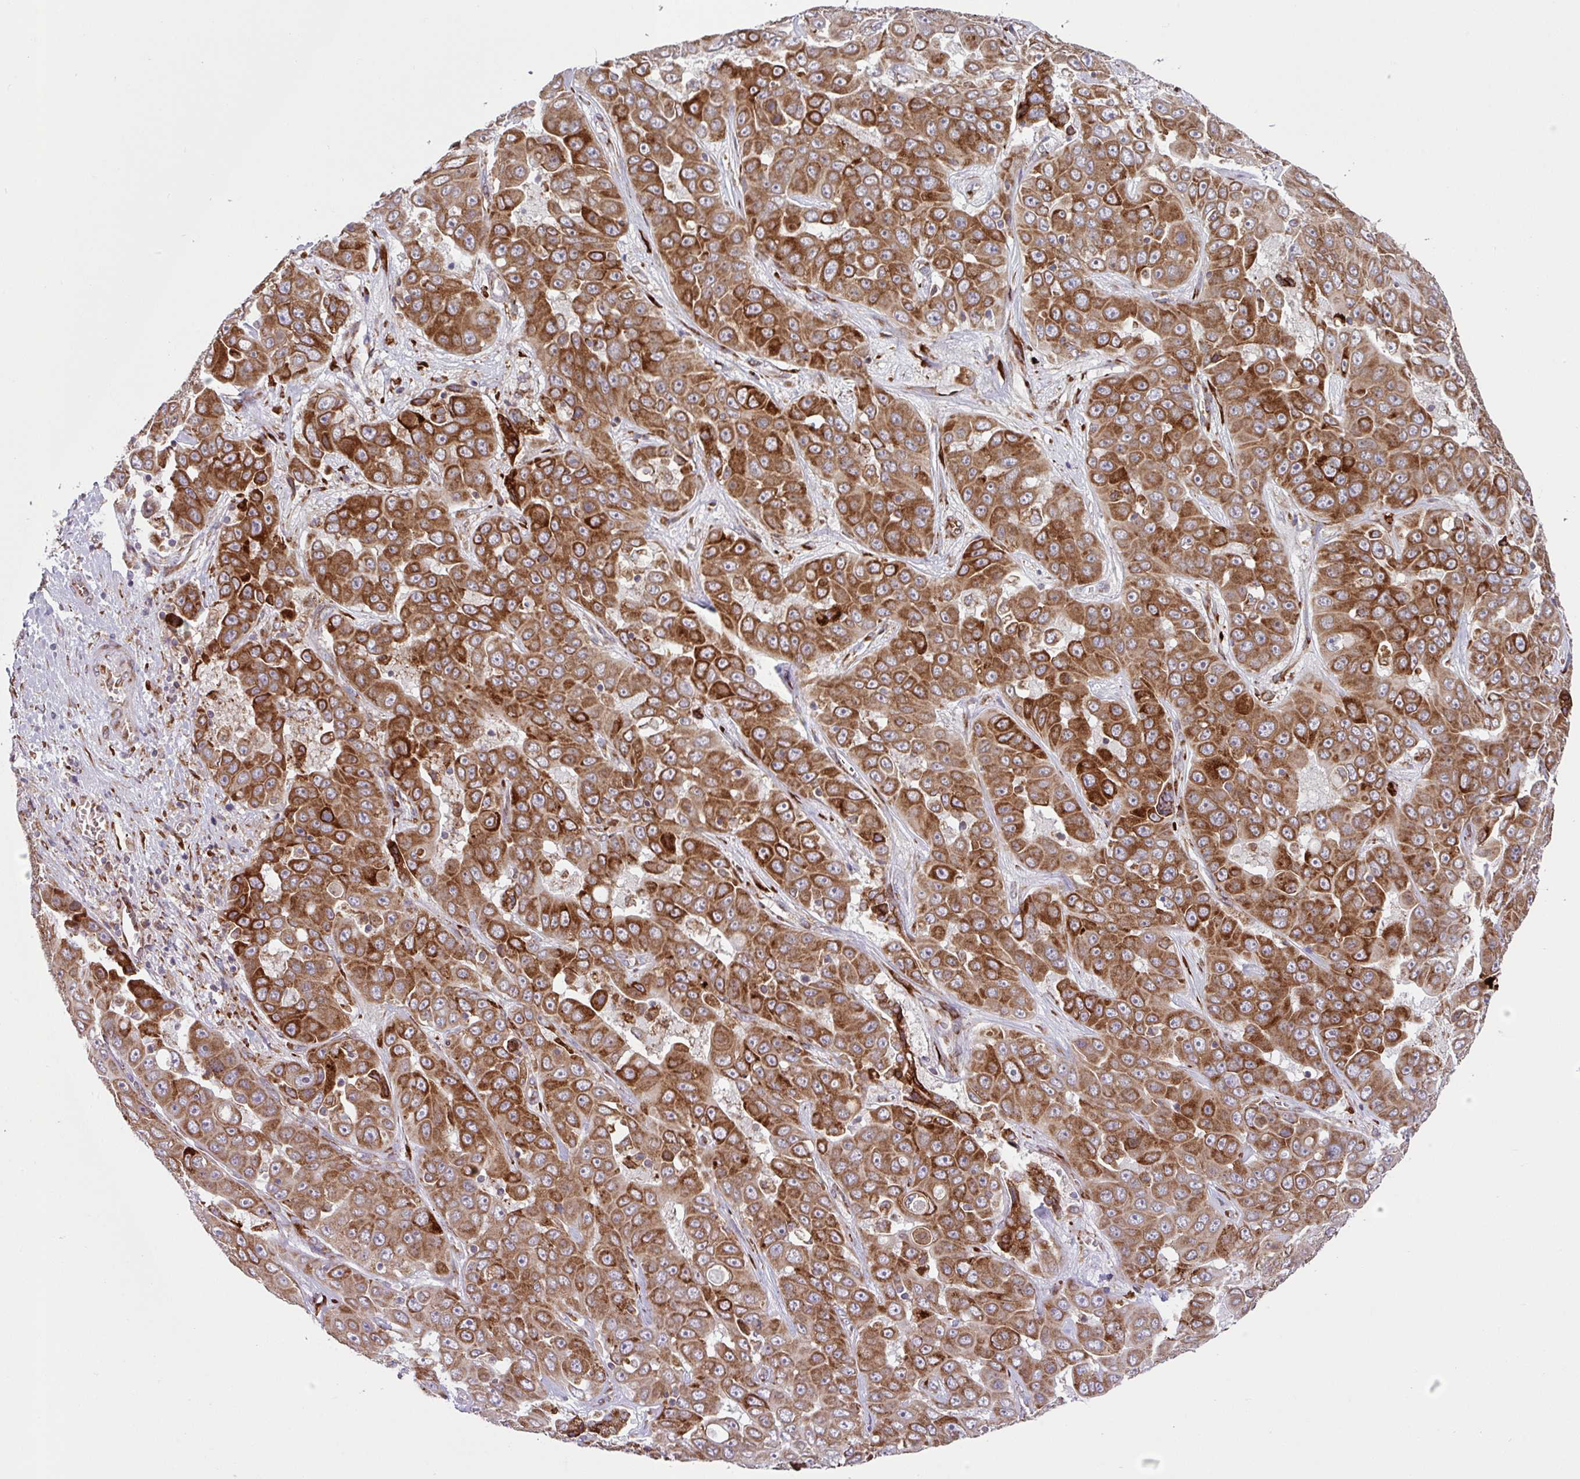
{"staining": {"intensity": "strong", "quantity": ">75%", "location": "cytoplasmic/membranous"}, "tissue": "liver cancer", "cell_type": "Tumor cells", "image_type": "cancer", "snomed": [{"axis": "morphology", "description": "Cholangiocarcinoma"}, {"axis": "topography", "description": "Liver"}], "caption": "Protein staining by IHC demonstrates strong cytoplasmic/membranous staining in approximately >75% of tumor cells in cholangiocarcinoma (liver). Using DAB (3,3'-diaminobenzidine) (brown) and hematoxylin (blue) stains, captured at high magnification using brightfield microscopy.", "gene": "SLC39A7", "patient": {"sex": "female", "age": 52}}